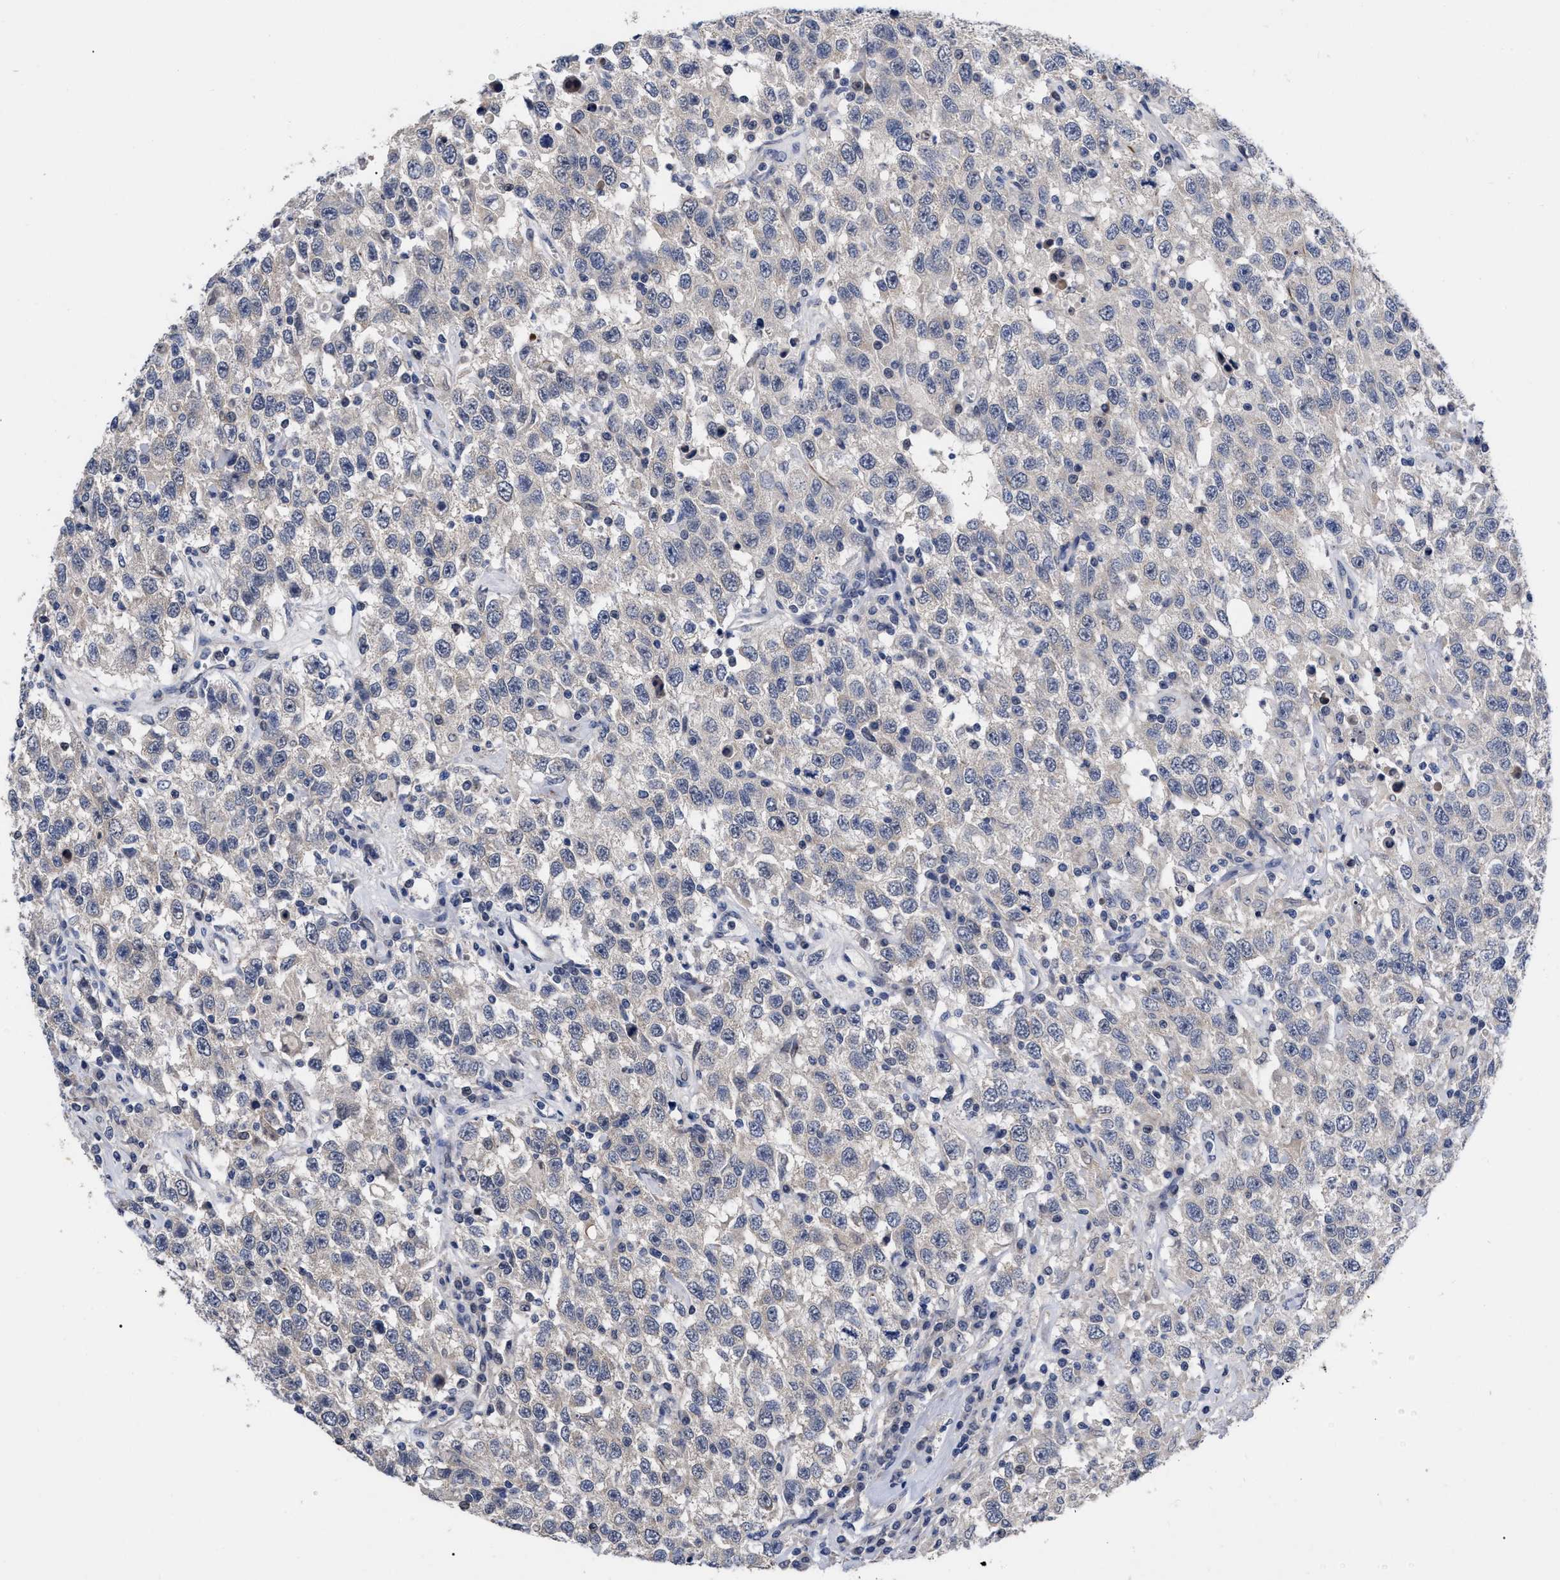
{"staining": {"intensity": "negative", "quantity": "none", "location": "none"}, "tissue": "testis cancer", "cell_type": "Tumor cells", "image_type": "cancer", "snomed": [{"axis": "morphology", "description": "Seminoma, NOS"}, {"axis": "topography", "description": "Testis"}], "caption": "Immunohistochemistry (IHC) histopathology image of seminoma (testis) stained for a protein (brown), which shows no staining in tumor cells.", "gene": "CCN5", "patient": {"sex": "male", "age": 41}}